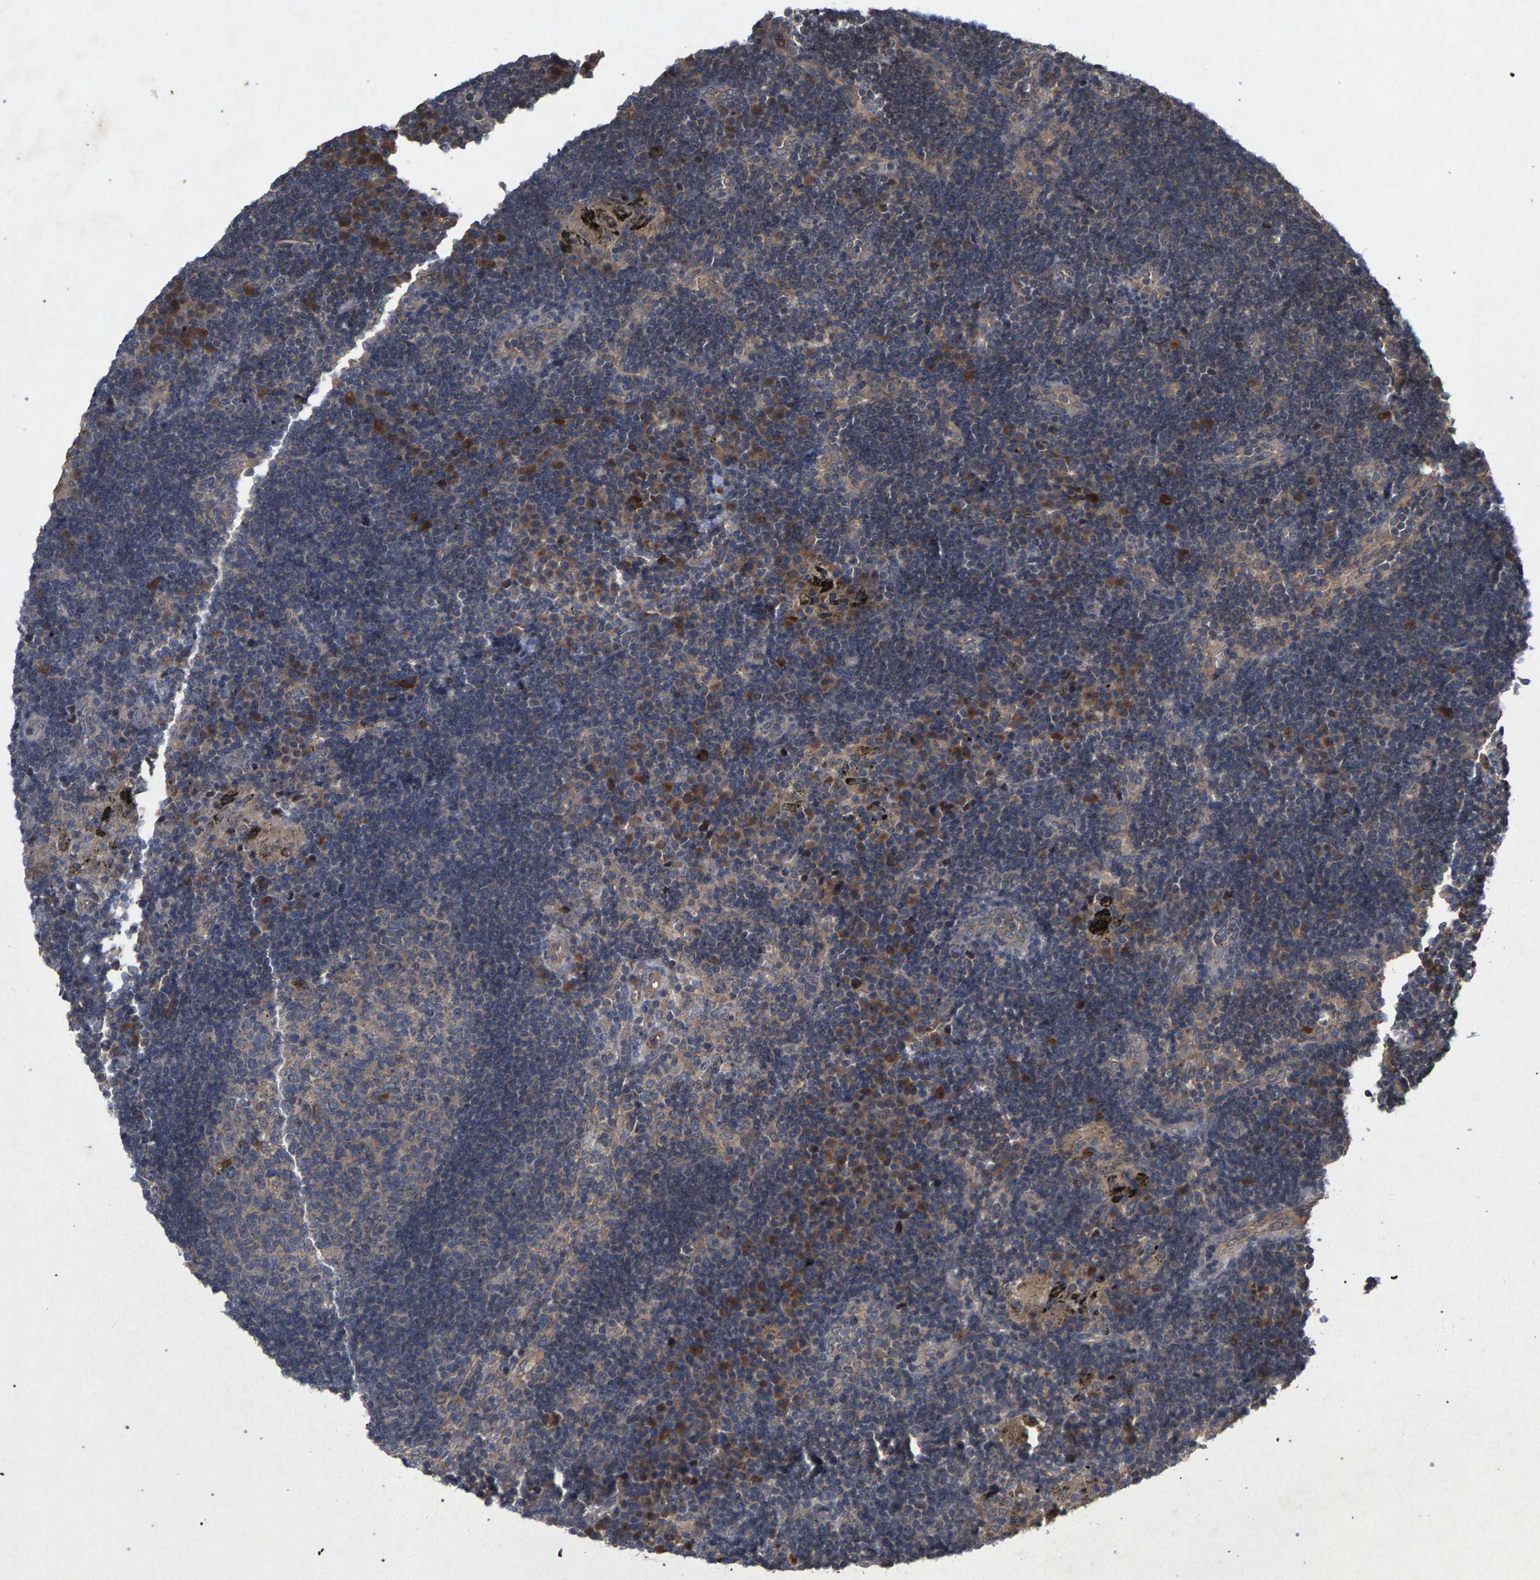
{"staining": {"intensity": "weak", "quantity": "<25%", "location": "cytoplasmic/membranous"}, "tissue": "lymph node", "cell_type": "Germinal center cells", "image_type": "normal", "snomed": [{"axis": "morphology", "description": "Normal tissue, NOS"}, {"axis": "morphology", "description": "Squamous cell carcinoma, metastatic, NOS"}, {"axis": "topography", "description": "Lymph node"}], "caption": "DAB immunohistochemical staining of benign human lymph node displays no significant expression in germinal center cells.", "gene": "SLC4A4", "patient": {"sex": "female", "age": 53}}